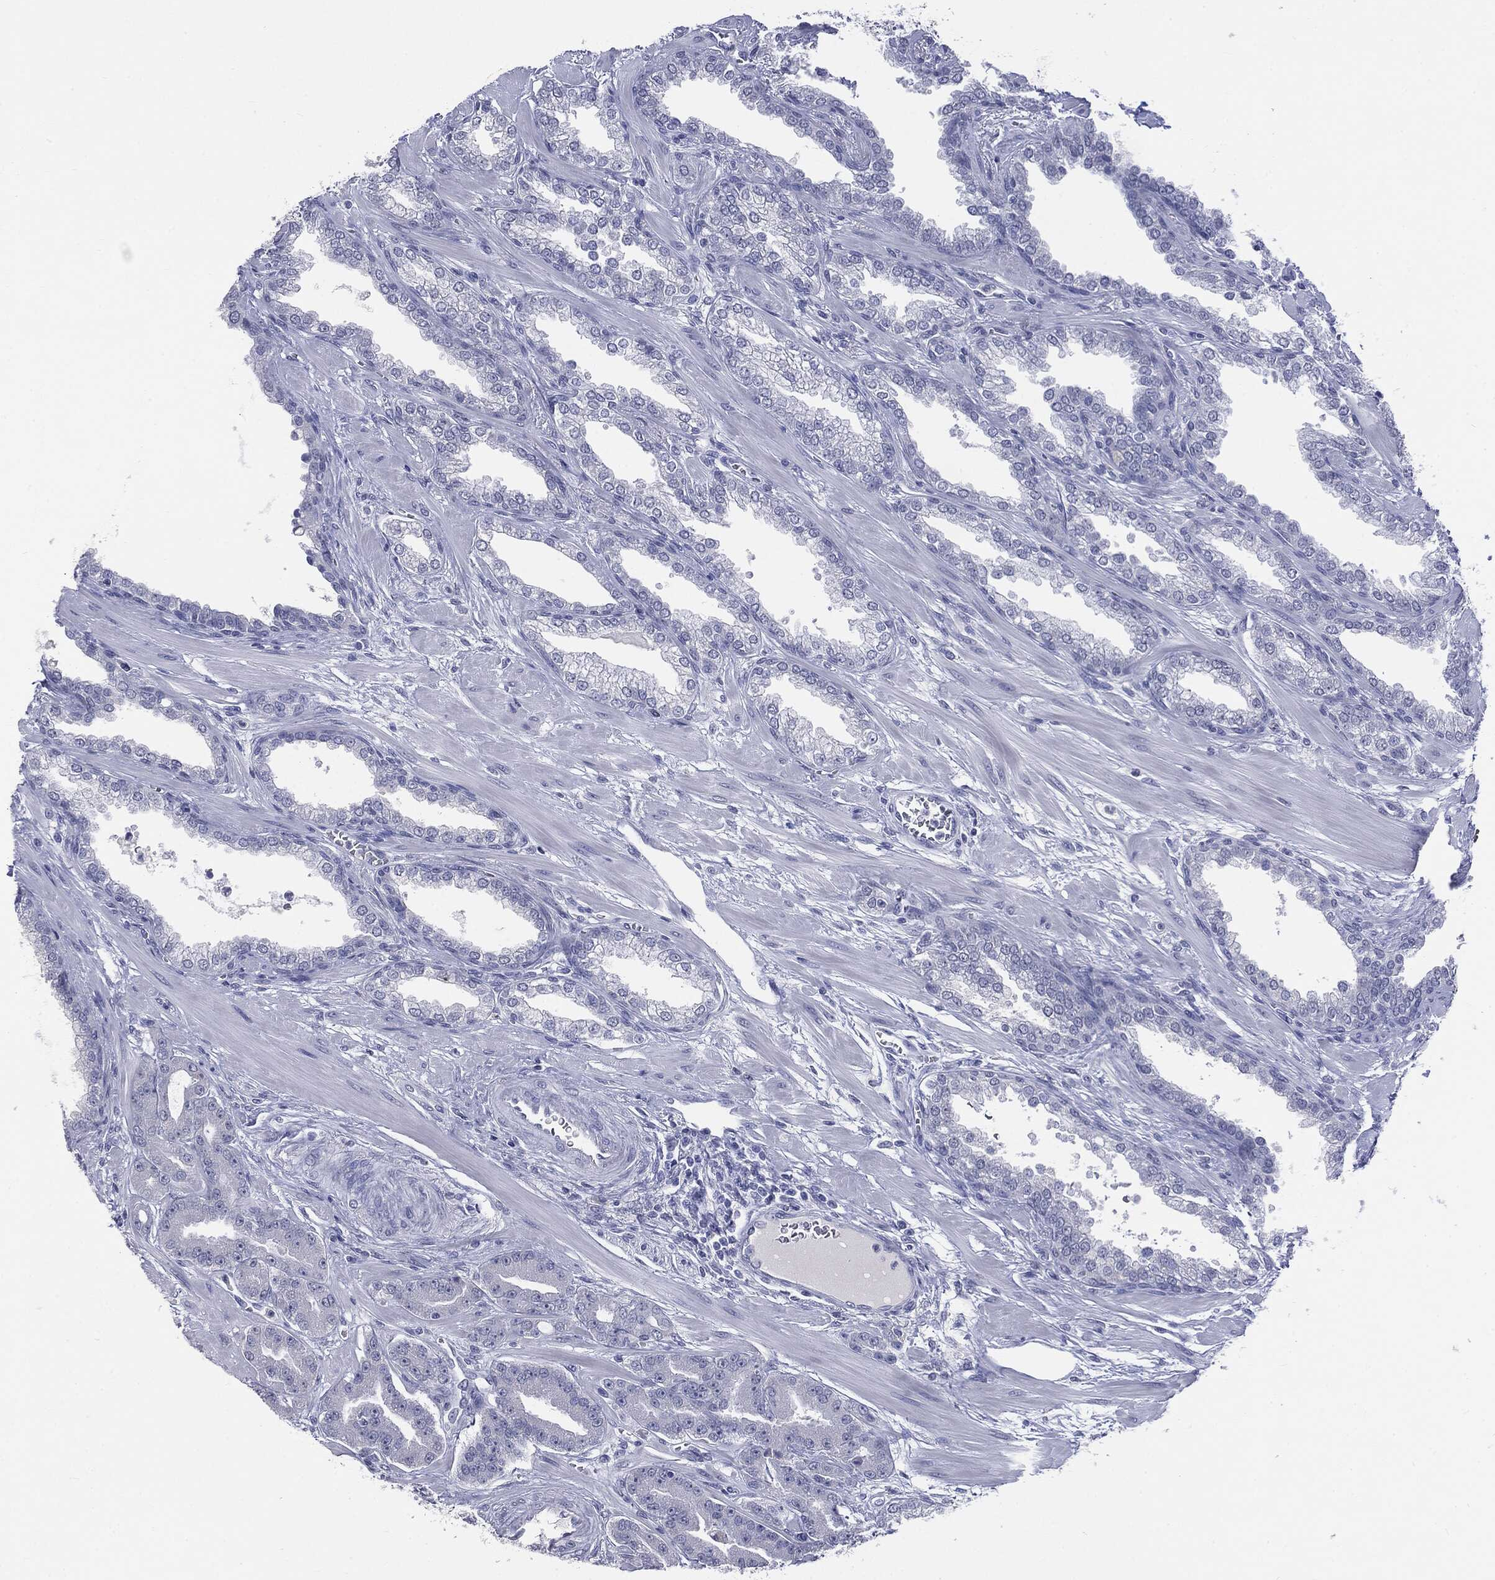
{"staining": {"intensity": "negative", "quantity": "none", "location": "none"}, "tissue": "prostate cancer", "cell_type": "Tumor cells", "image_type": "cancer", "snomed": [{"axis": "morphology", "description": "Adenocarcinoma, High grade"}, {"axis": "topography", "description": "Prostate"}], "caption": "IHC of human prostate cancer (adenocarcinoma (high-grade)) displays no staining in tumor cells.", "gene": "TSHB", "patient": {"sex": "male", "age": 60}}